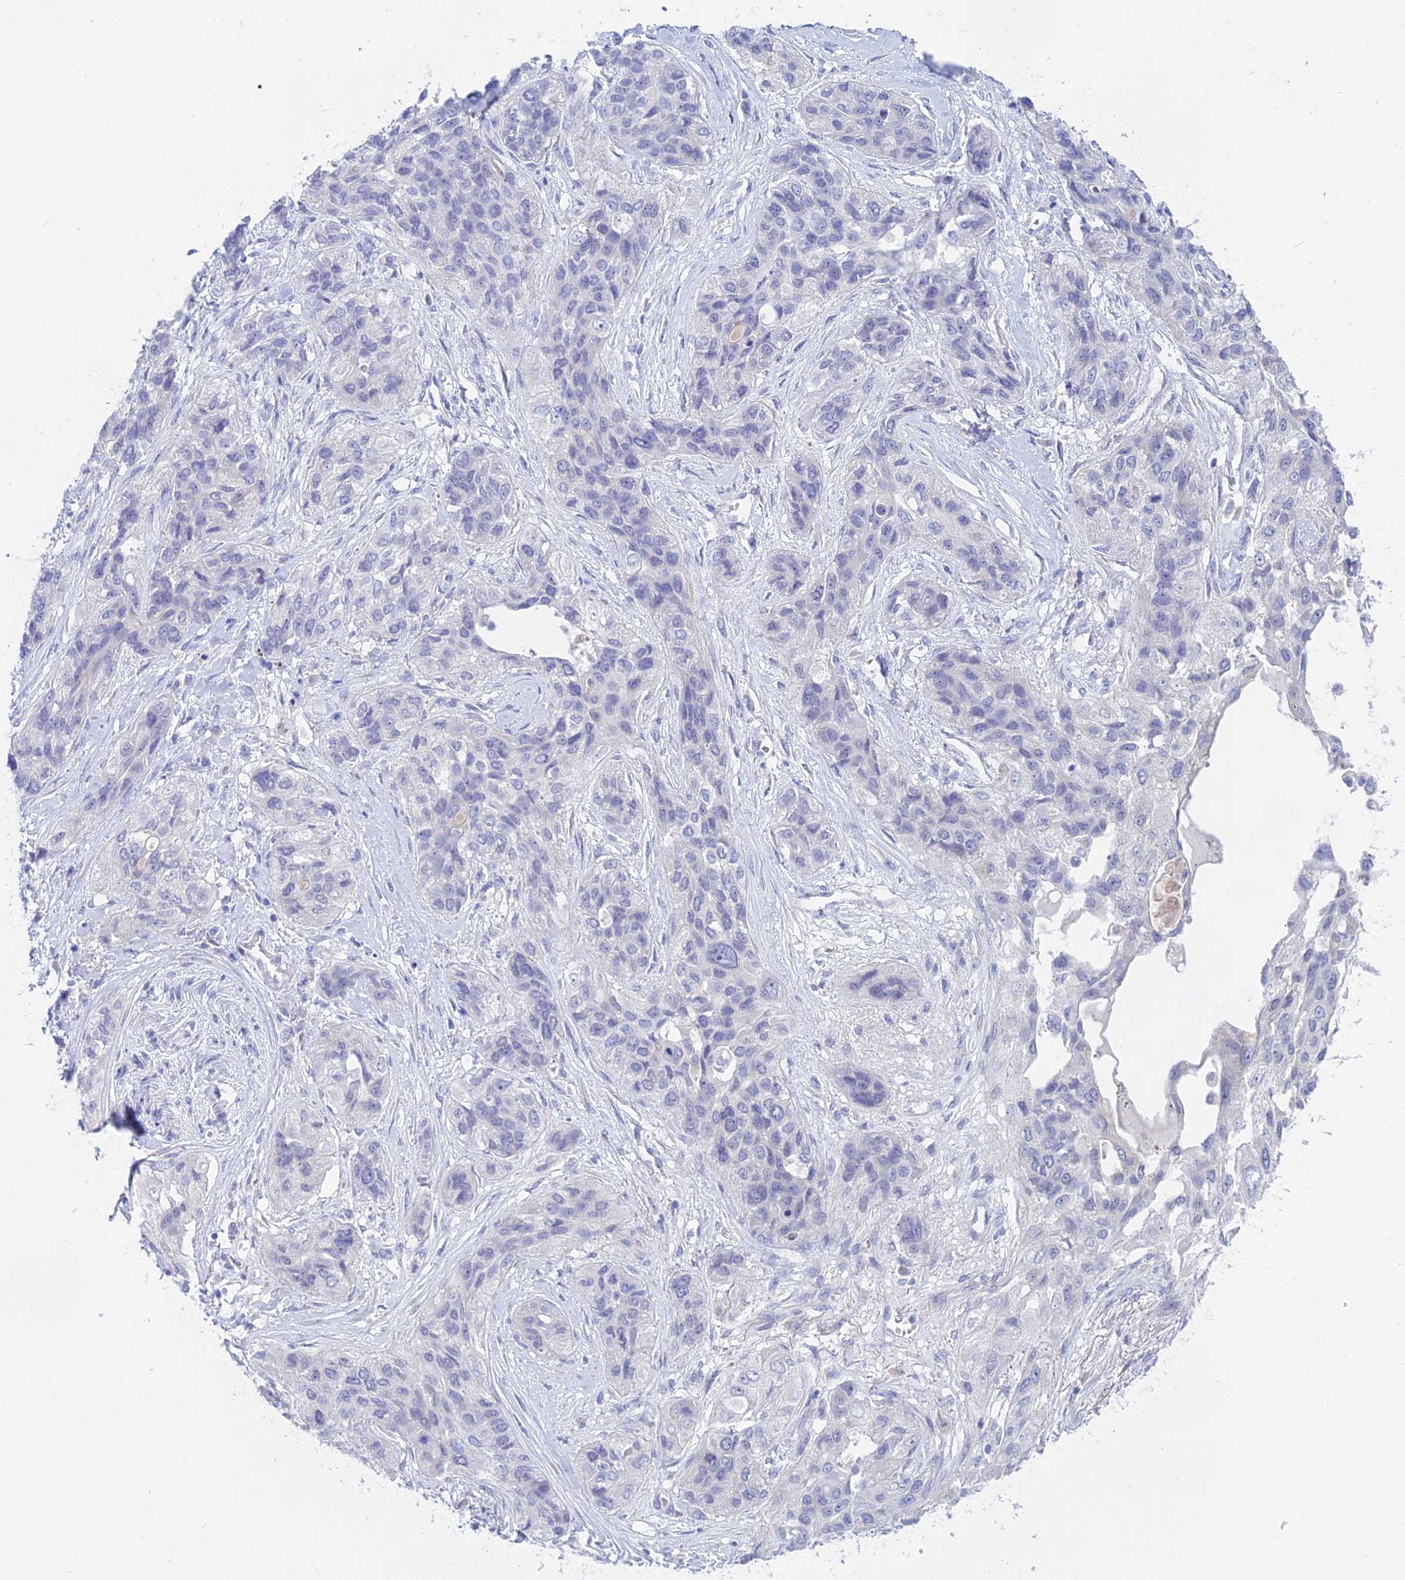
{"staining": {"intensity": "negative", "quantity": "none", "location": "none"}, "tissue": "lung cancer", "cell_type": "Tumor cells", "image_type": "cancer", "snomed": [{"axis": "morphology", "description": "Squamous cell carcinoma, NOS"}, {"axis": "topography", "description": "Lung"}], "caption": "Immunohistochemistry (IHC) of human lung cancer (squamous cell carcinoma) reveals no positivity in tumor cells. The staining is performed using DAB brown chromogen with nuclei counter-stained in using hematoxylin.", "gene": "GLB1L", "patient": {"sex": "female", "age": 70}}